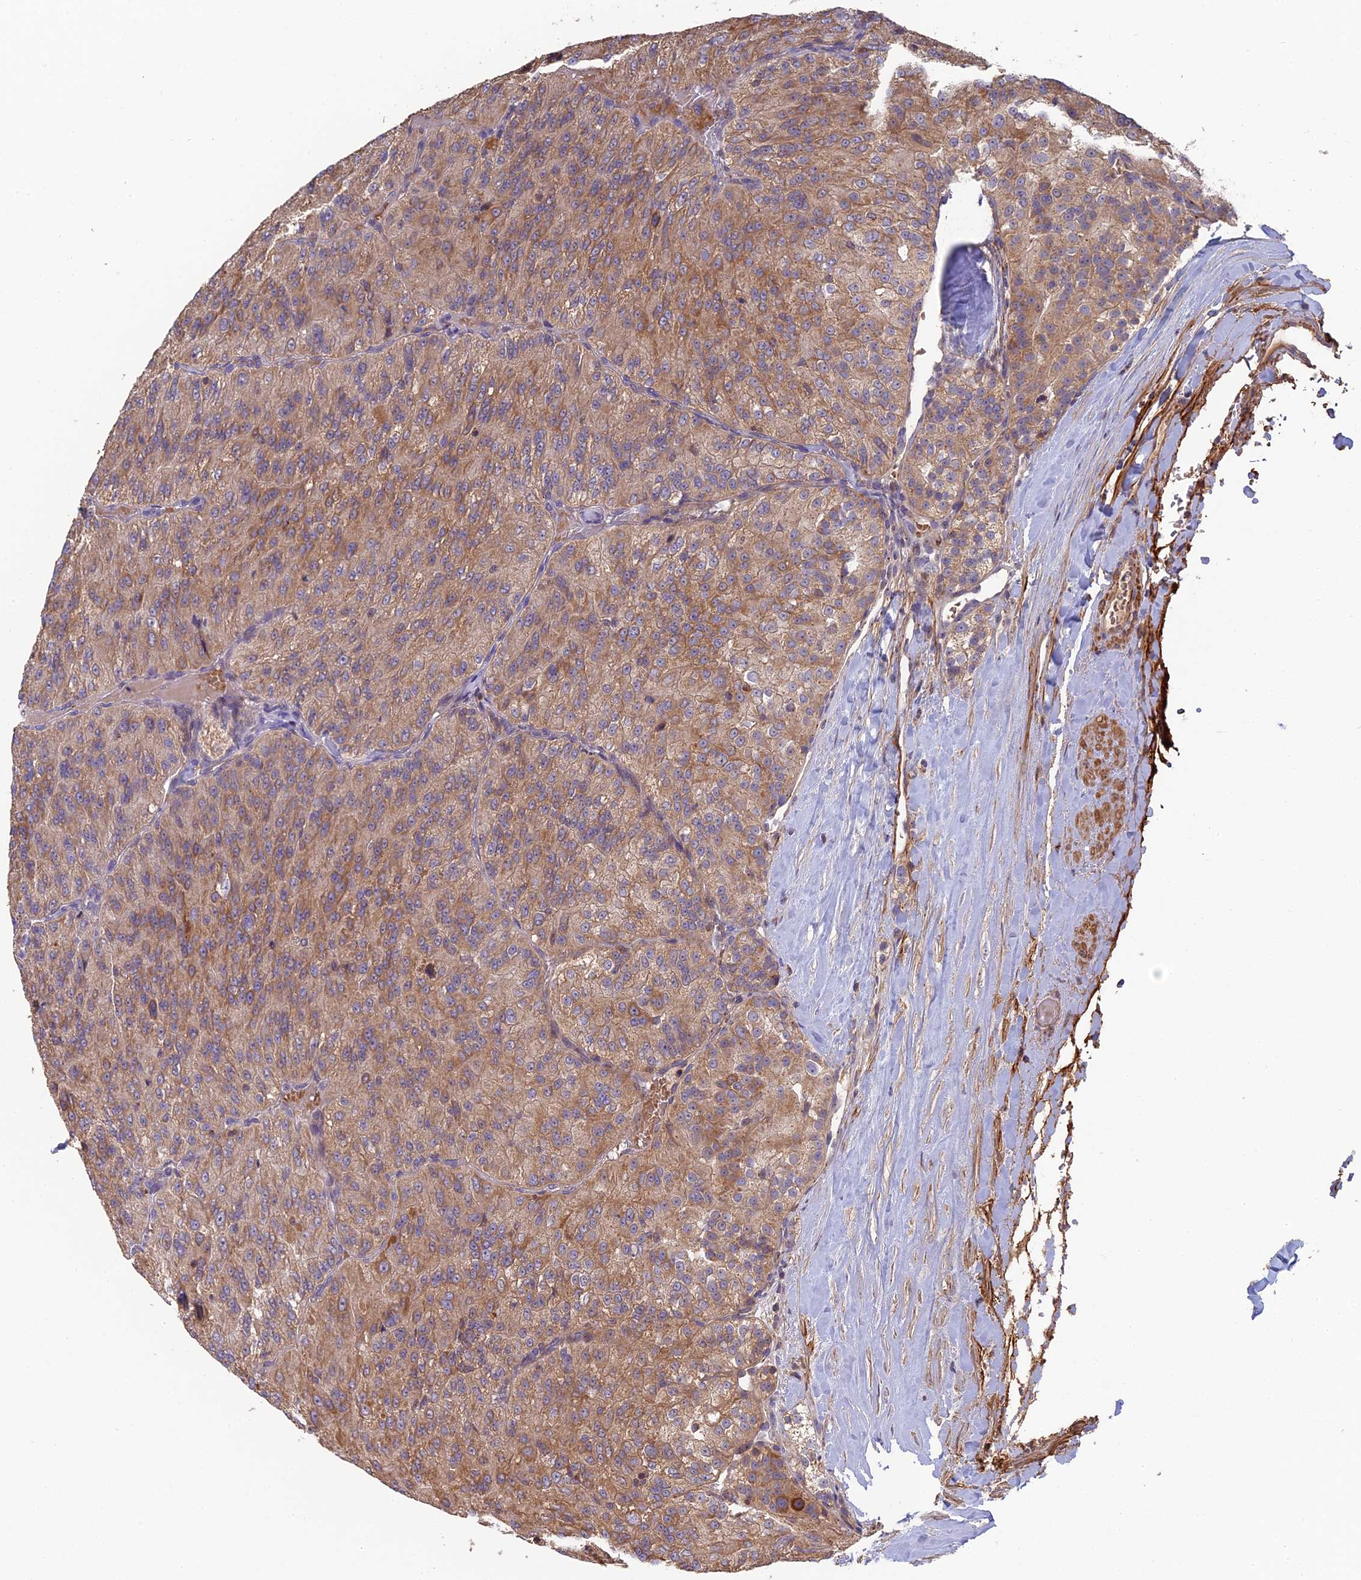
{"staining": {"intensity": "moderate", "quantity": ">75%", "location": "cytoplasmic/membranous"}, "tissue": "renal cancer", "cell_type": "Tumor cells", "image_type": "cancer", "snomed": [{"axis": "morphology", "description": "Adenocarcinoma, NOS"}, {"axis": "topography", "description": "Kidney"}], "caption": "Immunohistochemistry photomicrograph of human renal cancer (adenocarcinoma) stained for a protein (brown), which reveals medium levels of moderate cytoplasmic/membranous expression in approximately >75% of tumor cells.", "gene": "RPIA", "patient": {"sex": "female", "age": 63}}